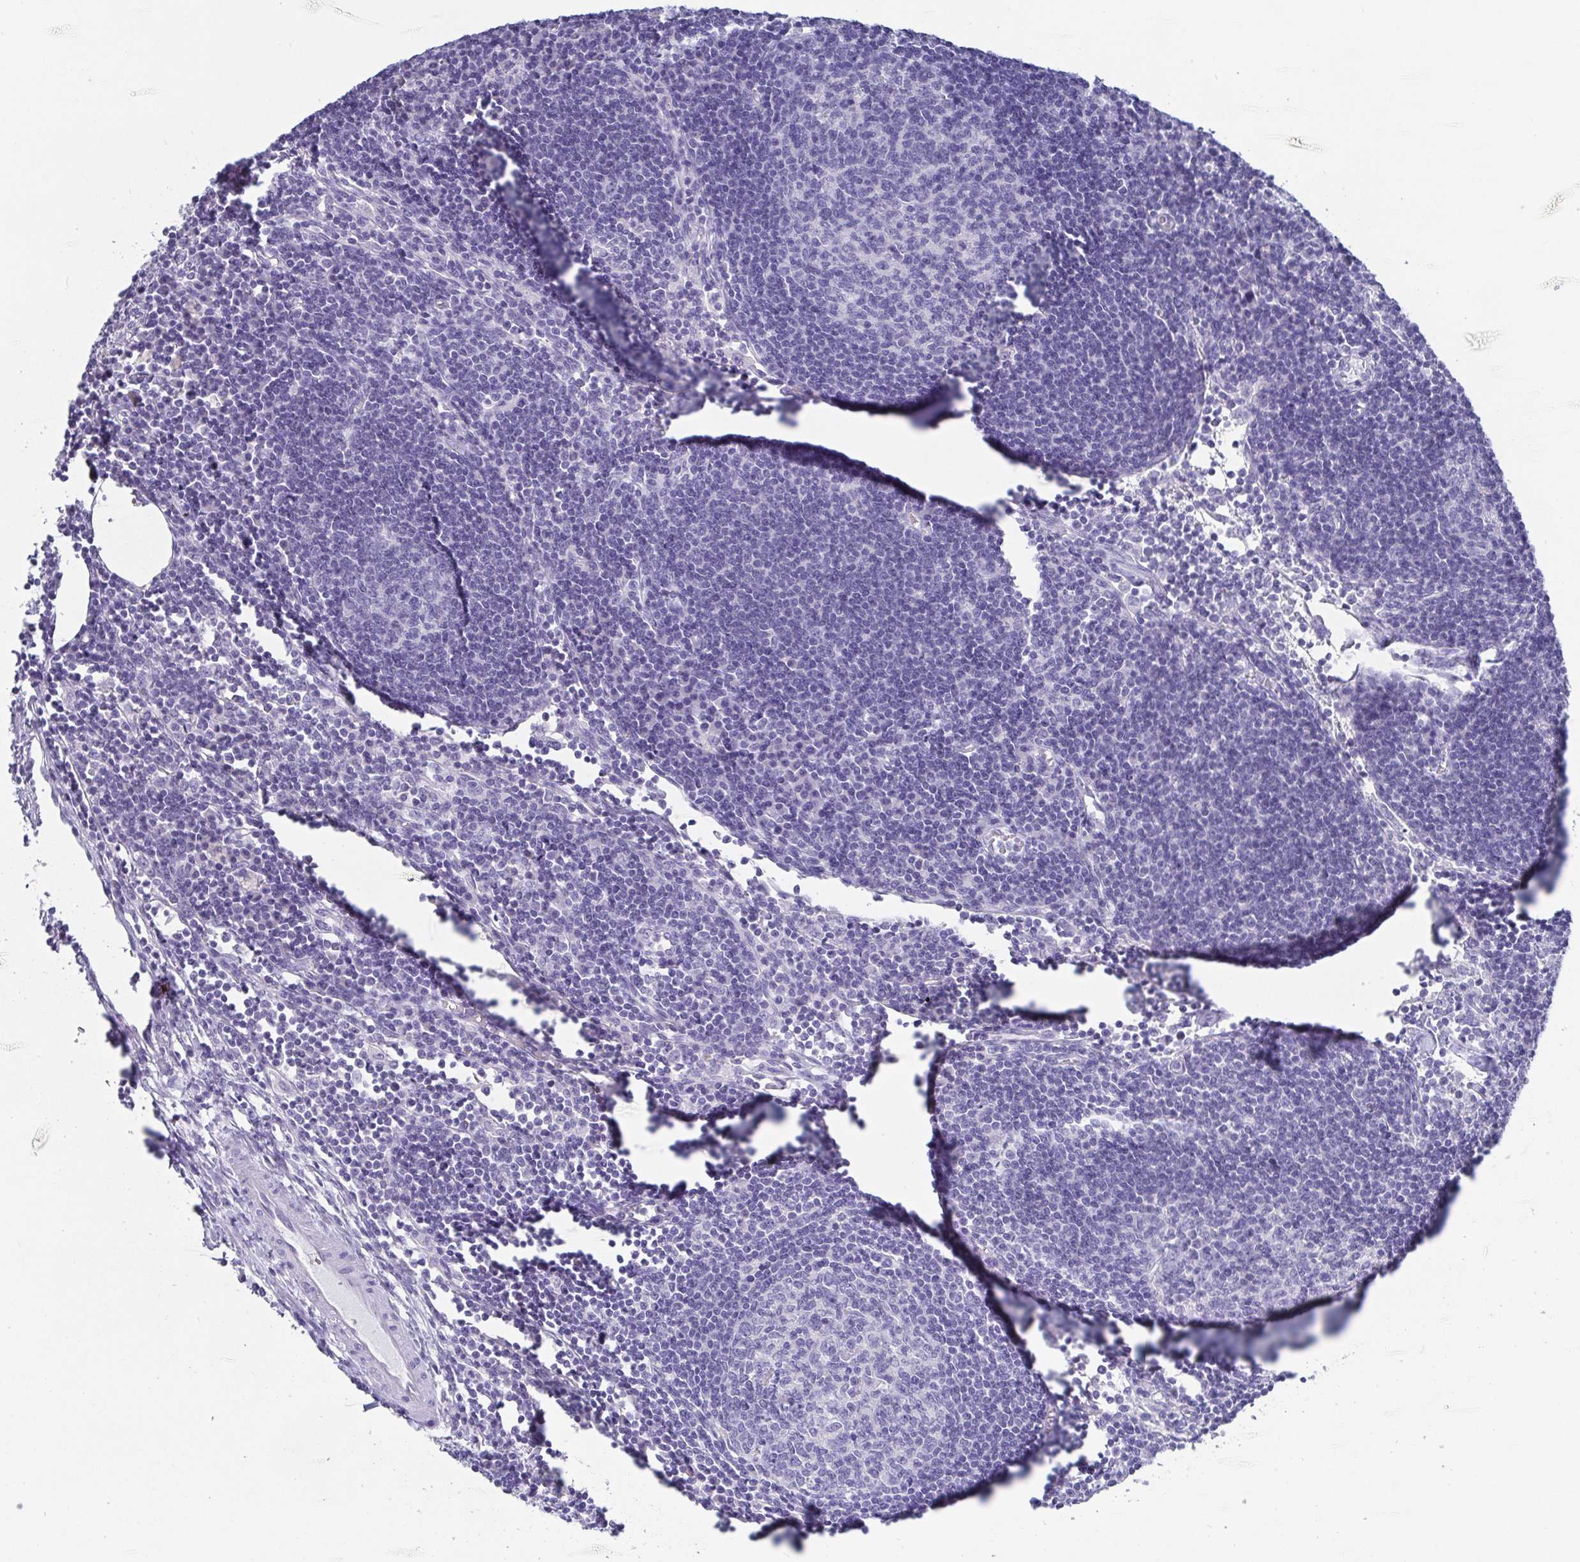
{"staining": {"intensity": "negative", "quantity": "none", "location": "none"}, "tissue": "lymph node", "cell_type": "Germinal center cells", "image_type": "normal", "snomed": [{"axis": "morphology", "description": "Normal tissue, NOS"}, {"axis": "topography", "description": "Lymph node"}], "caption": "The IHC micrograph has no significant positivity in germinal center cells of lymph node.", "gene": "SCGN", "patient": {"sex": "male", "age": 67}}